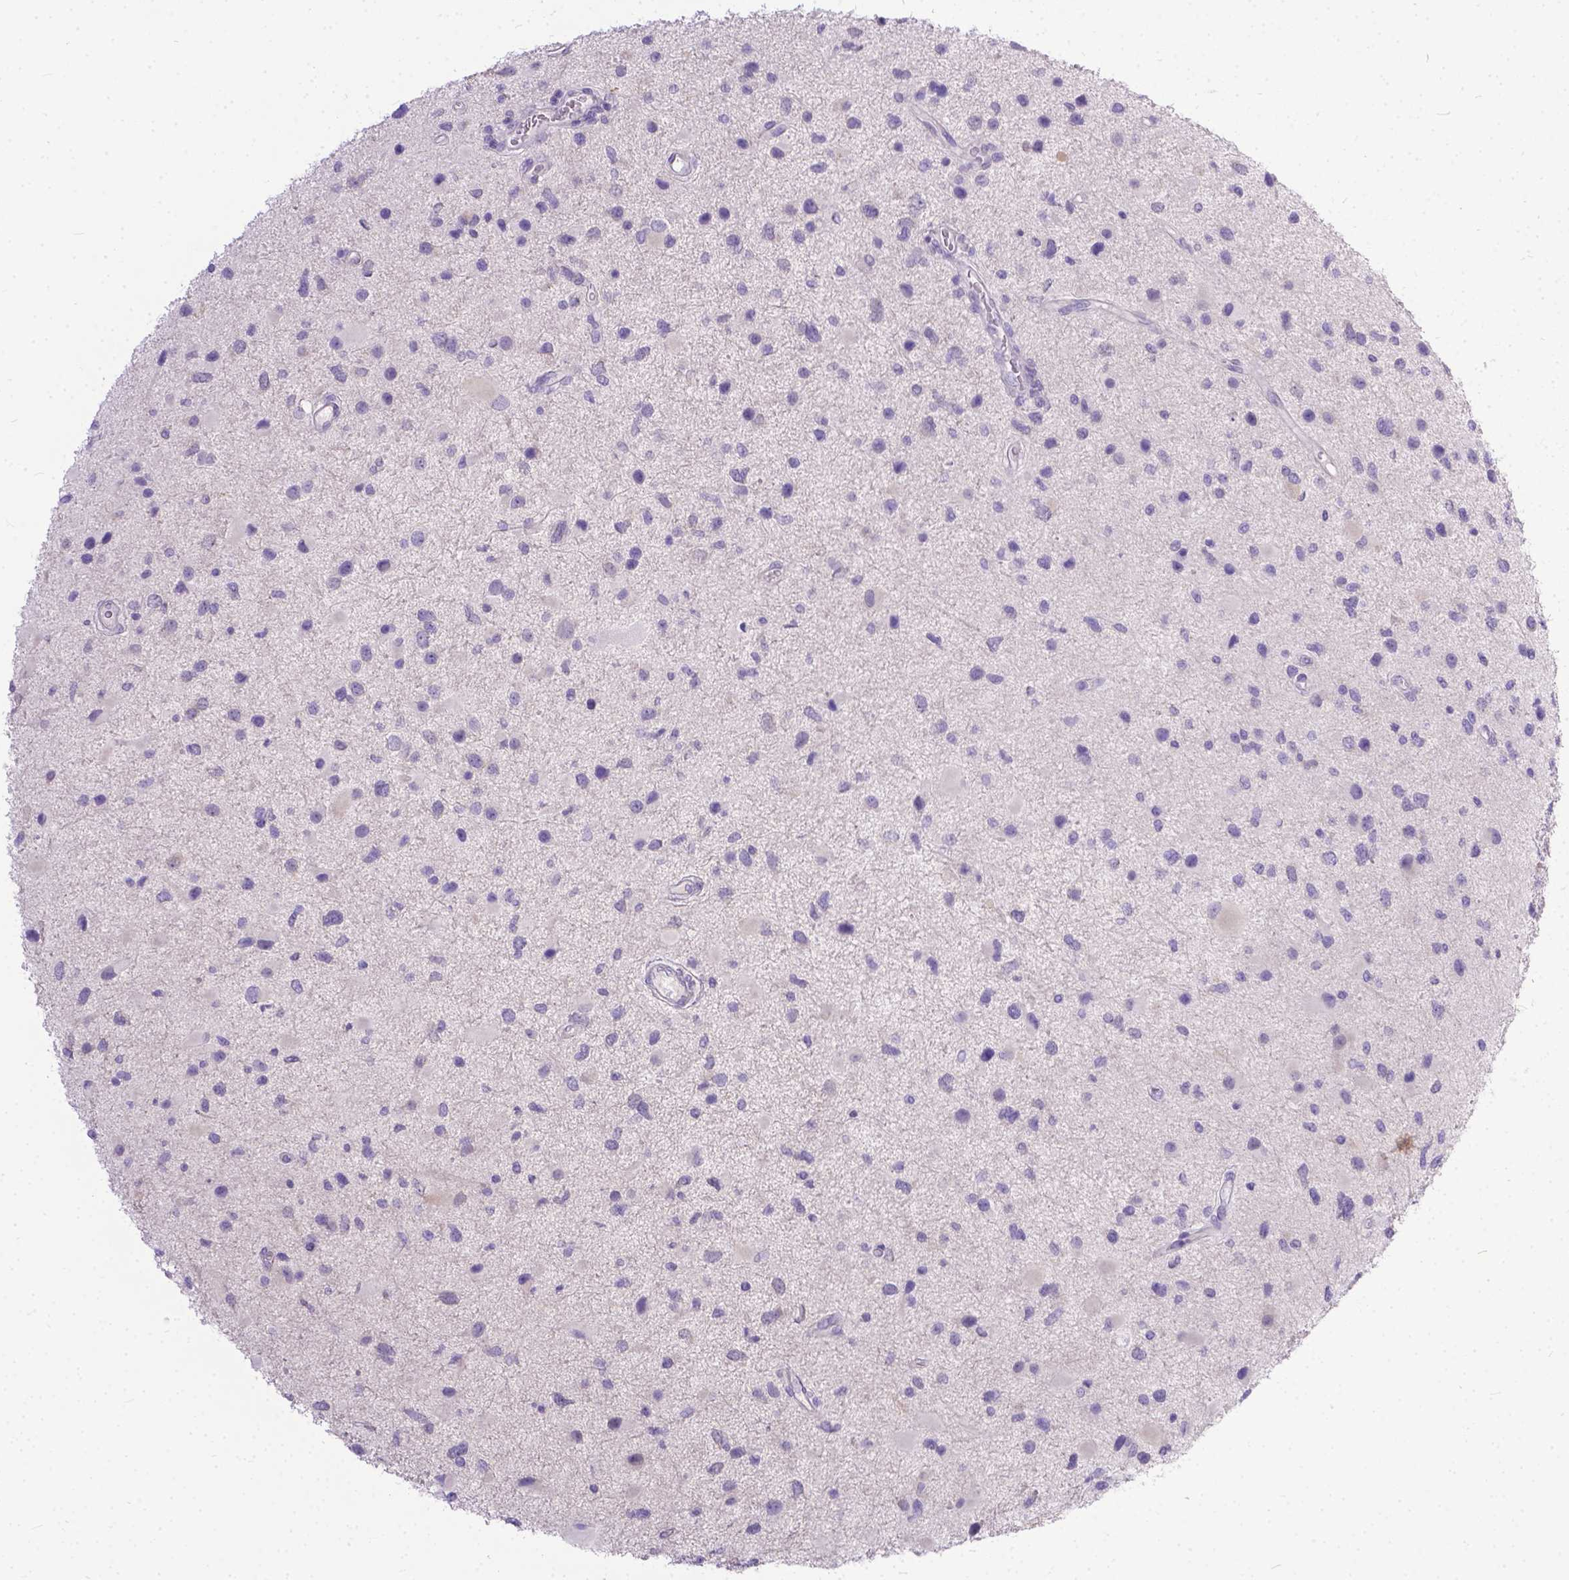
{"staining": {"intensity": "negative", "quantity": "none", "location": "none"}, "tissue": "glioma", "cell_type": "Tumor cells", "image_type": "cancer", "snomed": [{"axis": "morphology", "description": "Glioma, malignant, Low grade"}, {"axis": "topography", "description": "Brain"}], "caption": "This is a micrograph of immunohistochemistry staining of glioma, which shows no positivity in tumor cells. The staining was performed using DAB (3,3'-diaminobenzidine) to visualize the protein expression in brown, while the nuclei were stained in blue with hematoxylin (Magnification: 20x).", "gene": "TTLL6", "patient": {"sex": "female", "age": 32}}